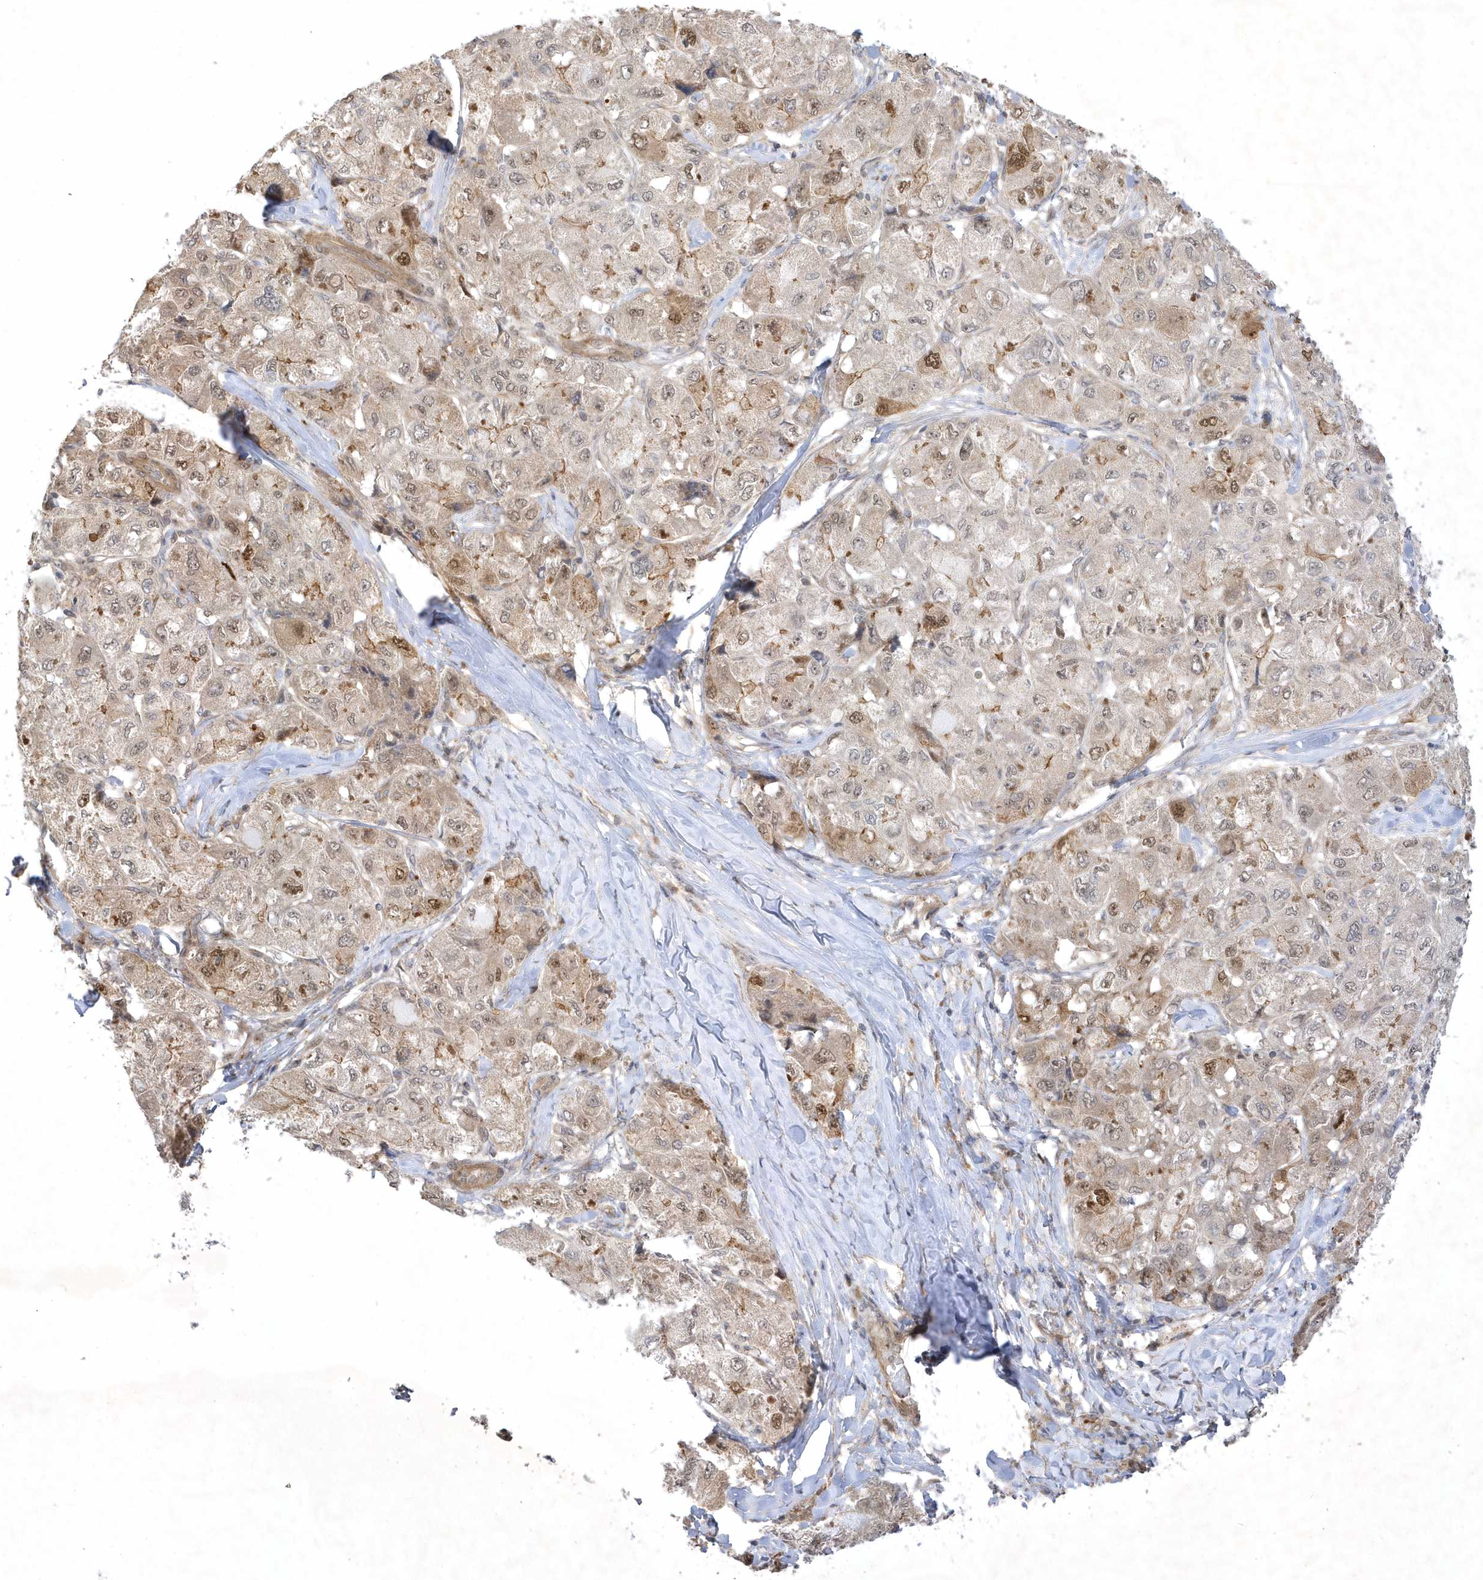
{"staining": {"intensity": "moderate", "quantity": "<25%", "location": "nuclear"}, "tissue": "liver cancer", "cell_type": "Tumor cells", "image_type": "cancer", "snomed": [{"axis": "morphology", "description": "Carcinoma, Hepatocellular, NOS"}, {"axis": "topography", "description": "Liver"}], "caption": "Liver hepatocellular carcinoma stained for a protein (brown) exhibits moderate nuclear positive staining in about <25% of tumor cells.", "gene": "NAF1", "patient": {"sex": "male", "age": 80}}